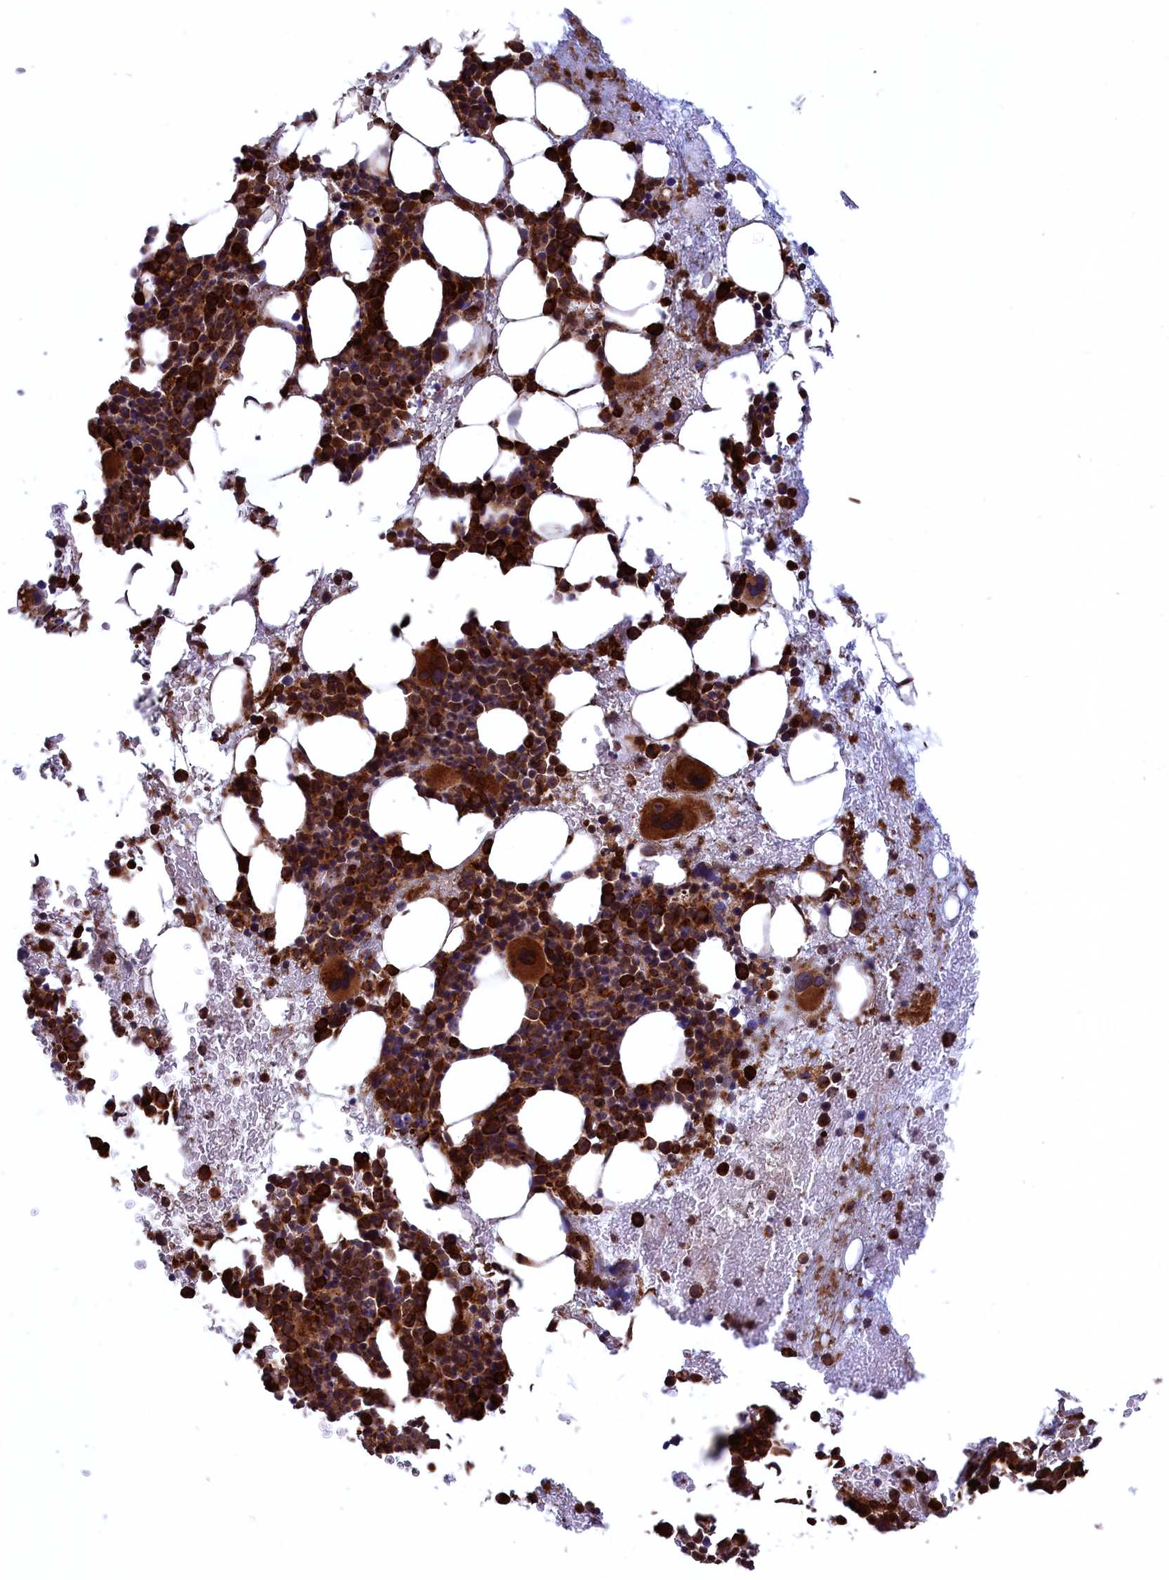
{"staining": {"intensity": "strong", "quantity": ">75%", "location": "cytoplasmic/membranous"}, "tissue": "bone marrow", "cell_type": "Hematopoietic cells", "image_type": "normal", "snomed": [{"axis": "morphology", "description": "Normal tissue, NOS"}, {"axis": "topography", "description": "Bone marrow"}], "caption": "Bone marrow was stained to show a protein in brown. There is high levels of strong cytoplasmic/membranous staining in about >75% of hematopoietic cells.", "gene": "PLA2G4C", "patient": {"sex": "female", "age": 37}}